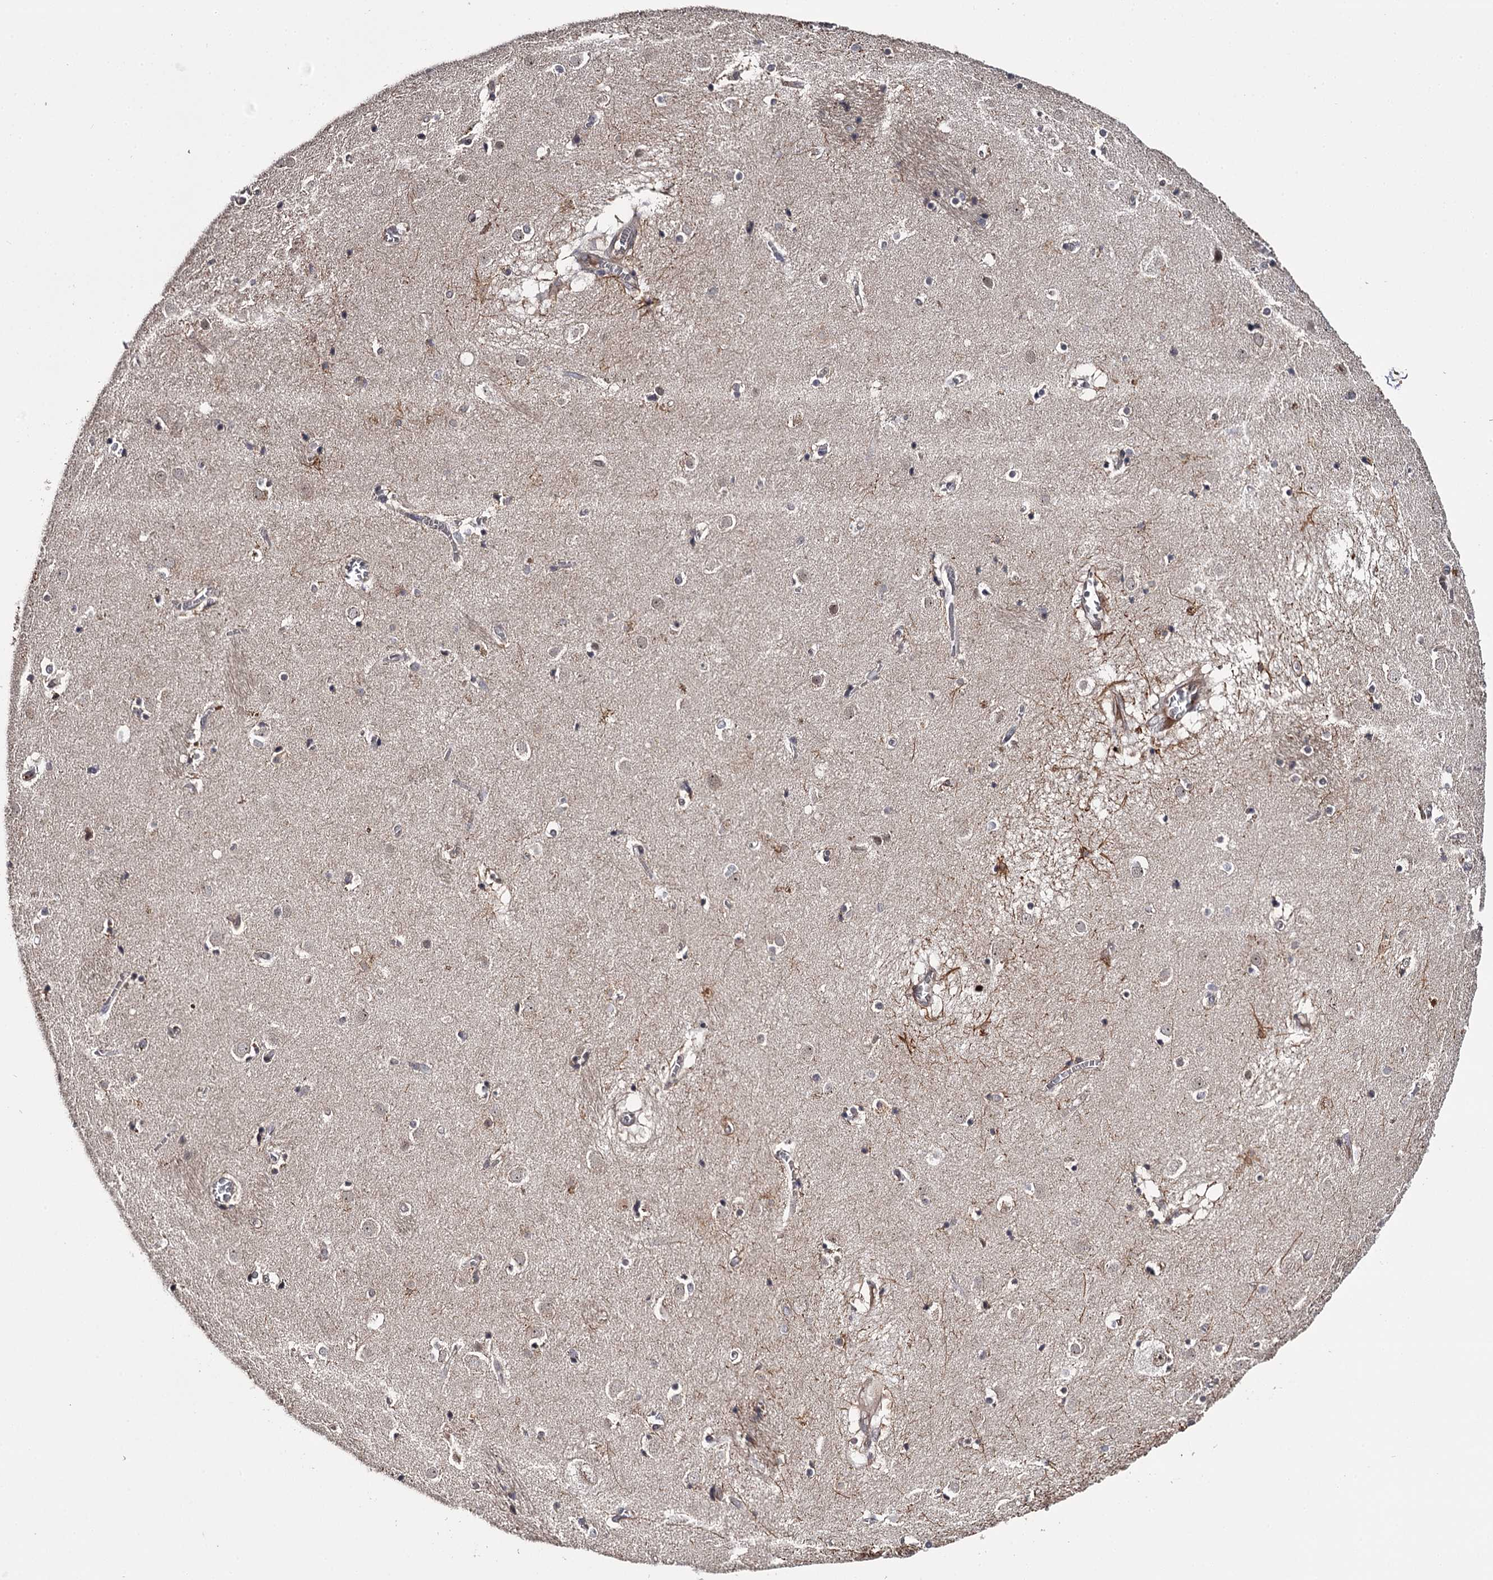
{"staining": {"intensity": "negative", "quantity": "none", "location": "none"}, "tissue": "caudate", "cell_type": "Glial cells", "image_type": "normal", "snomed": [{"axis": "morphology", "description": "Normal tissue, NOS"}, {"axis": "topography", "description": "Lateral ventricle wall"}], "caption": "Caudate was stained to show a protein in brown. There is no significant expression in glial cells. (Brightfield microscopy of DAB IHC at high magnification).", "gene": "CWF19L2", "patient": {"sex": "male", "age": 70}}